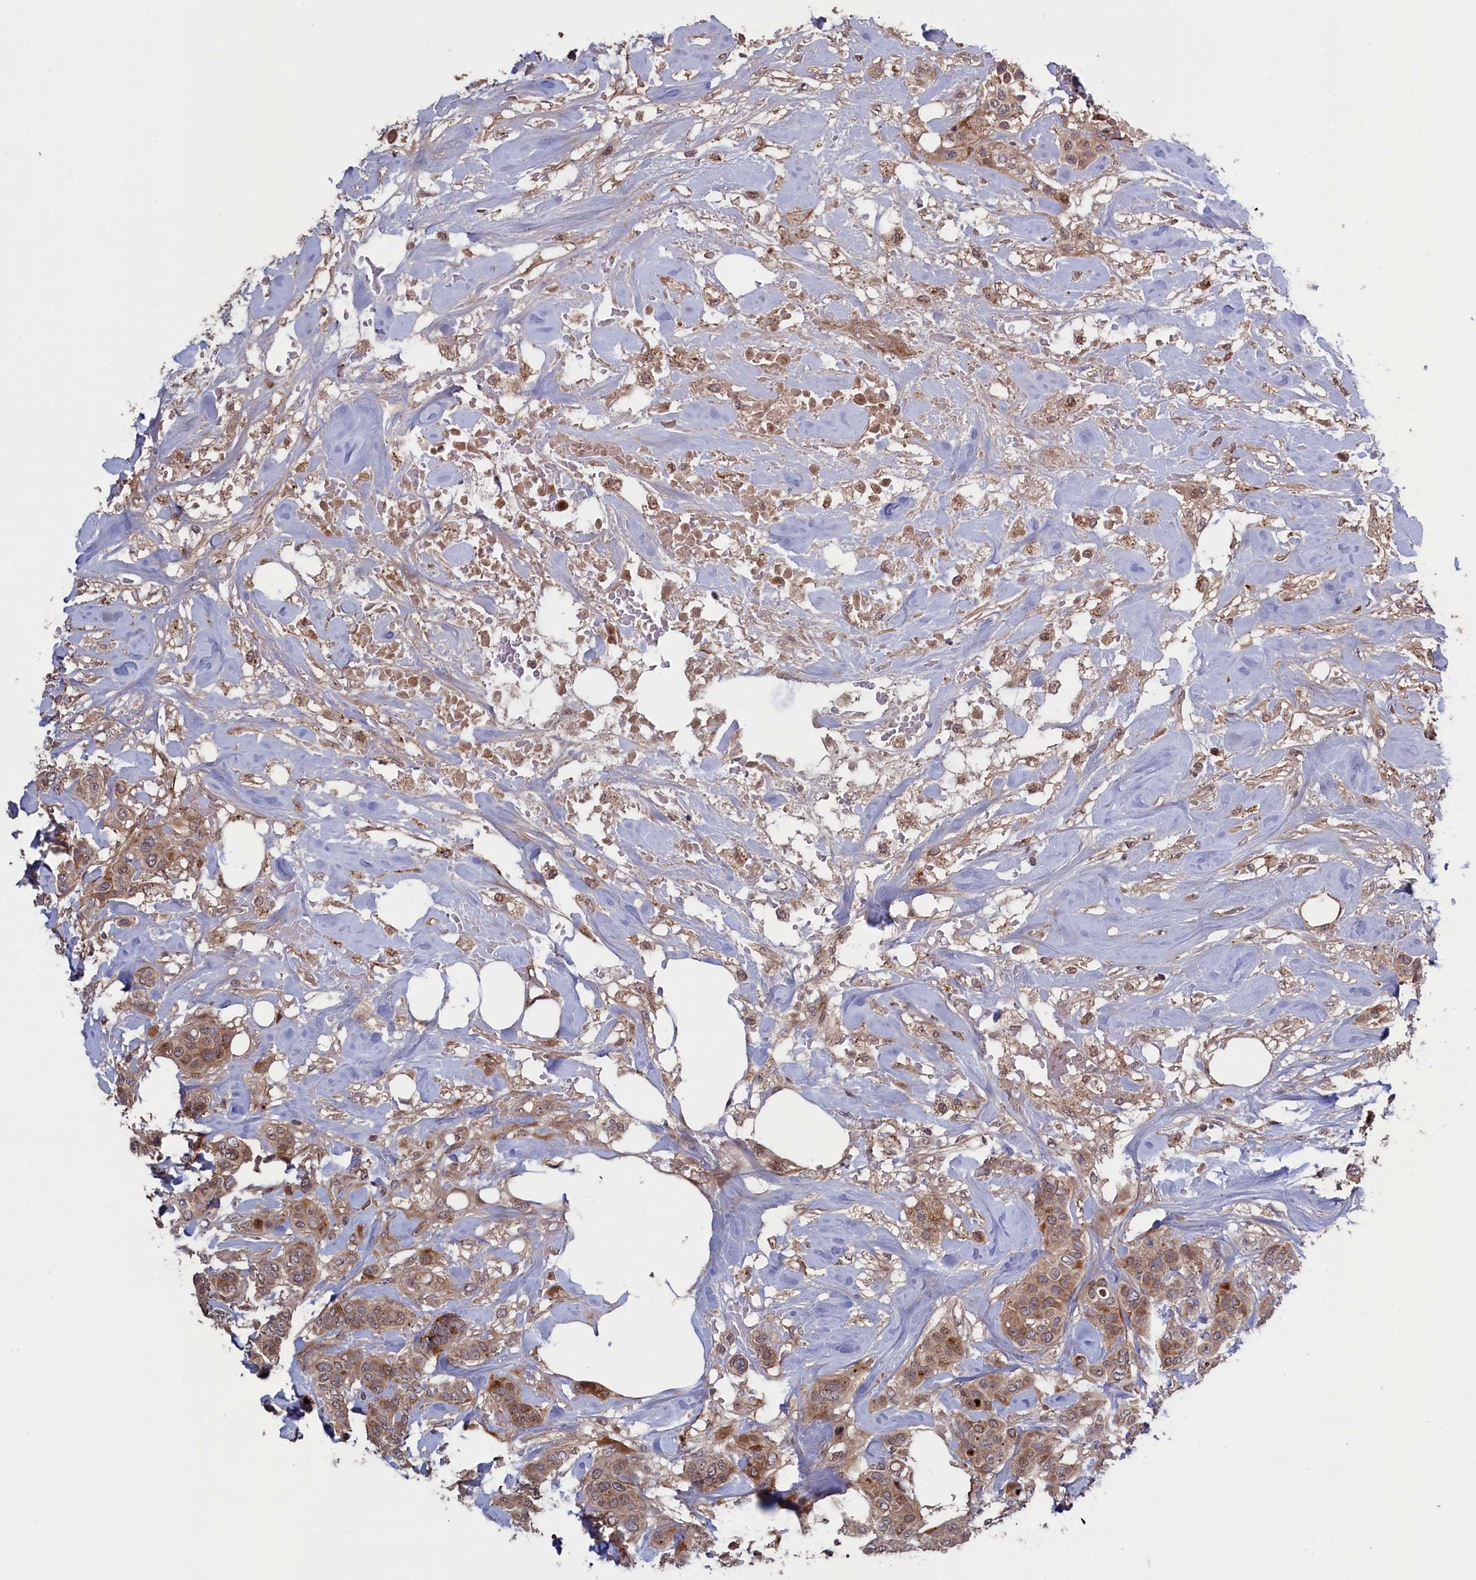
{"staining": {"intensity": "moderate", "quantity": ">75%", "location": "cytoplasmic/membranous,nuclear"}, "tissue": "breast cancer", "cell_type": "Tumor cells", "image_type": "cancer", "snomed": [{"axis": "morphology", "description": "Lobular carcinoma"}, {"axis": "topography", "description": "Breast"}], "caption": "Protein expression analysis of breast cancer (lobular carcinoma) shows moderate cytoplasmic/membranous and nuclear positivity in about >75% of tumor cells.", "gene": "LSG1", "patient": {"sex": "female", "age": 51}}